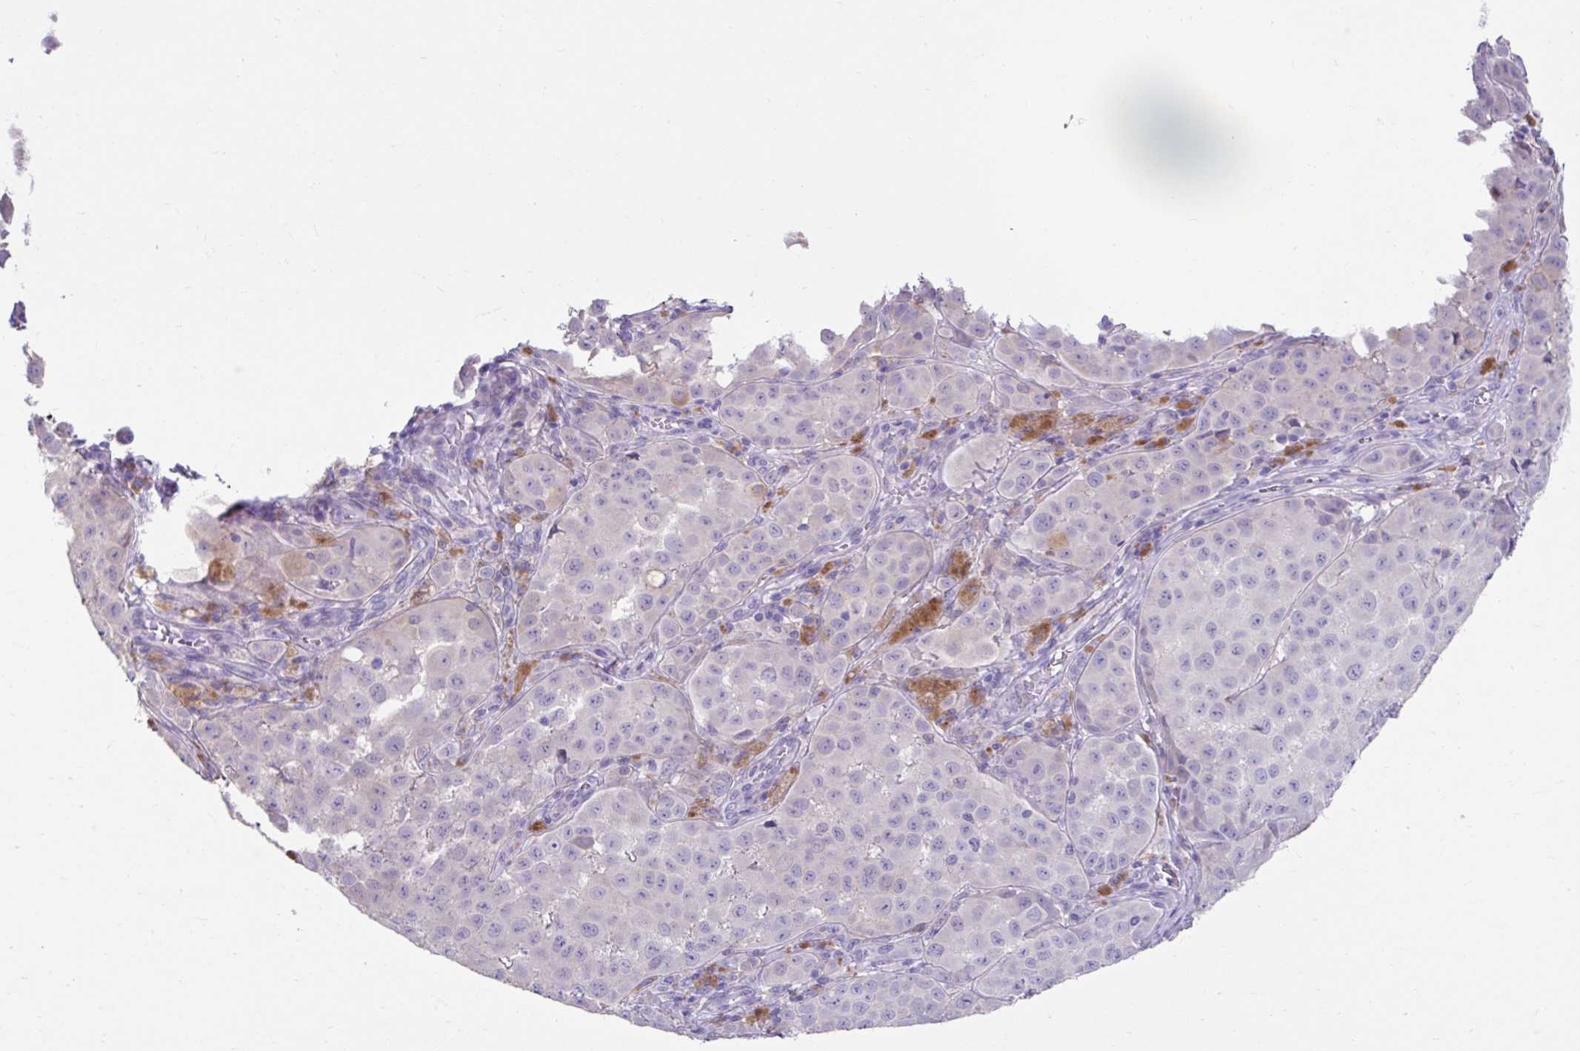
{"staining": {"intensity": "negative", "quantity": "none", "location": "none"}, "tissue": "melanoma", "cell_type": "Tumor cells", "image_type": "cancer", "snomed": [{"axis": "morphology", "description": "Malignant melanoma, NOS"}, {"axis": "topography", "description": "Skin"}], "caption": "DAB immunohistochemical staining of human malignant melanoma exhibits no significant expression in tumor cells.", "gene": "ZNF33A", "patient": {"sex": "male", "age": 64}}